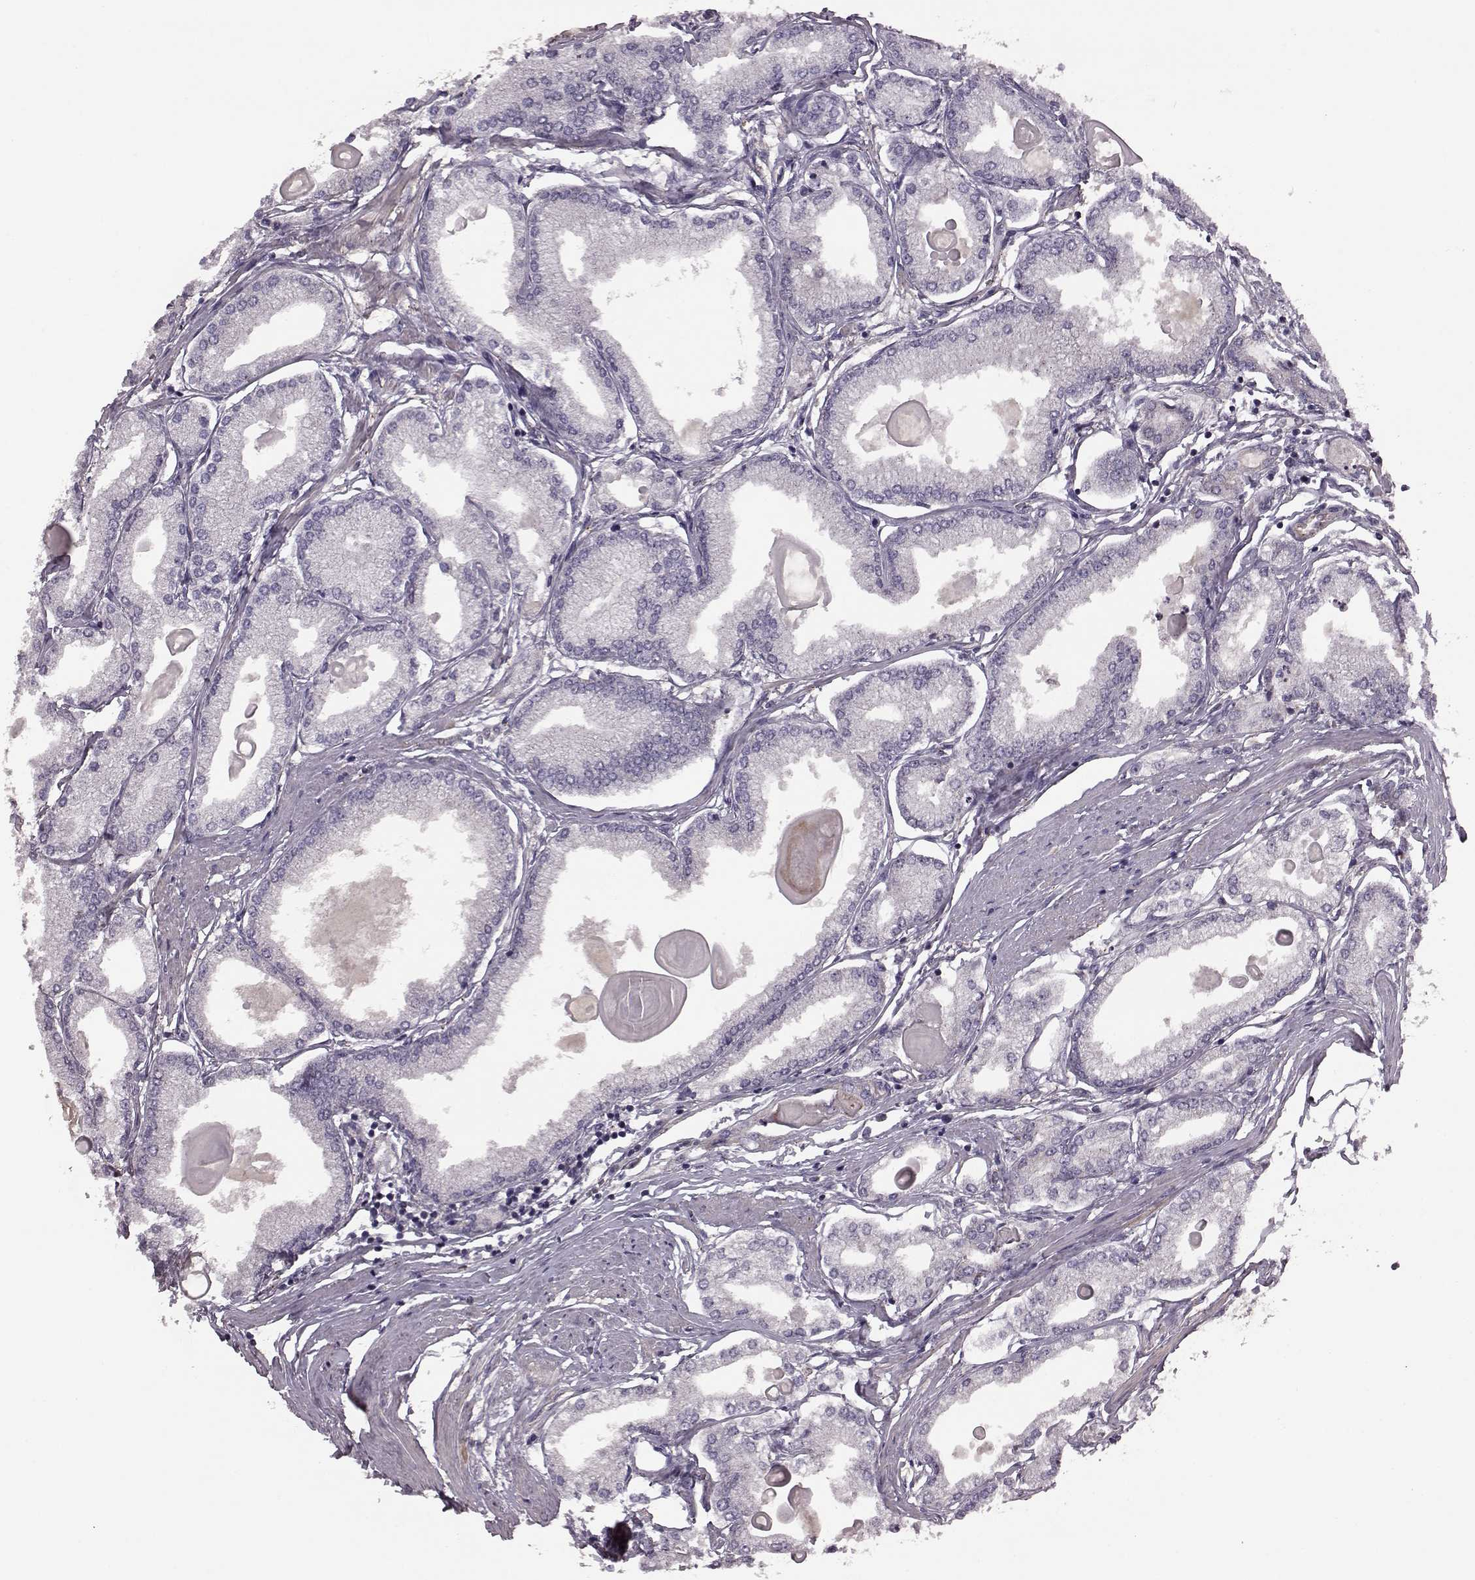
{"staining": {"intensity": "negative", "quantity": "none", "location": "none"}, "tissue": "prostate cancer", "cell_type": "Tumor cells", "image_type": "cancer", "snomed": [{"axis": "morphology", "description": "Adenocarcinoma, High grade"}, {"axis": "topography", "description": "Prostate"}], "caption": "An immunohistochemistry (IHC) photomicrograph of prostate cancer is shown. There is no staining in tumor cells of prostate cancer. (DAB (3,3'-diaminobenzidine) immunohistochemistry with hematoxylin counter stain).", "gene": "NTF3", "patient": {"sex": "male", "age": 68}}